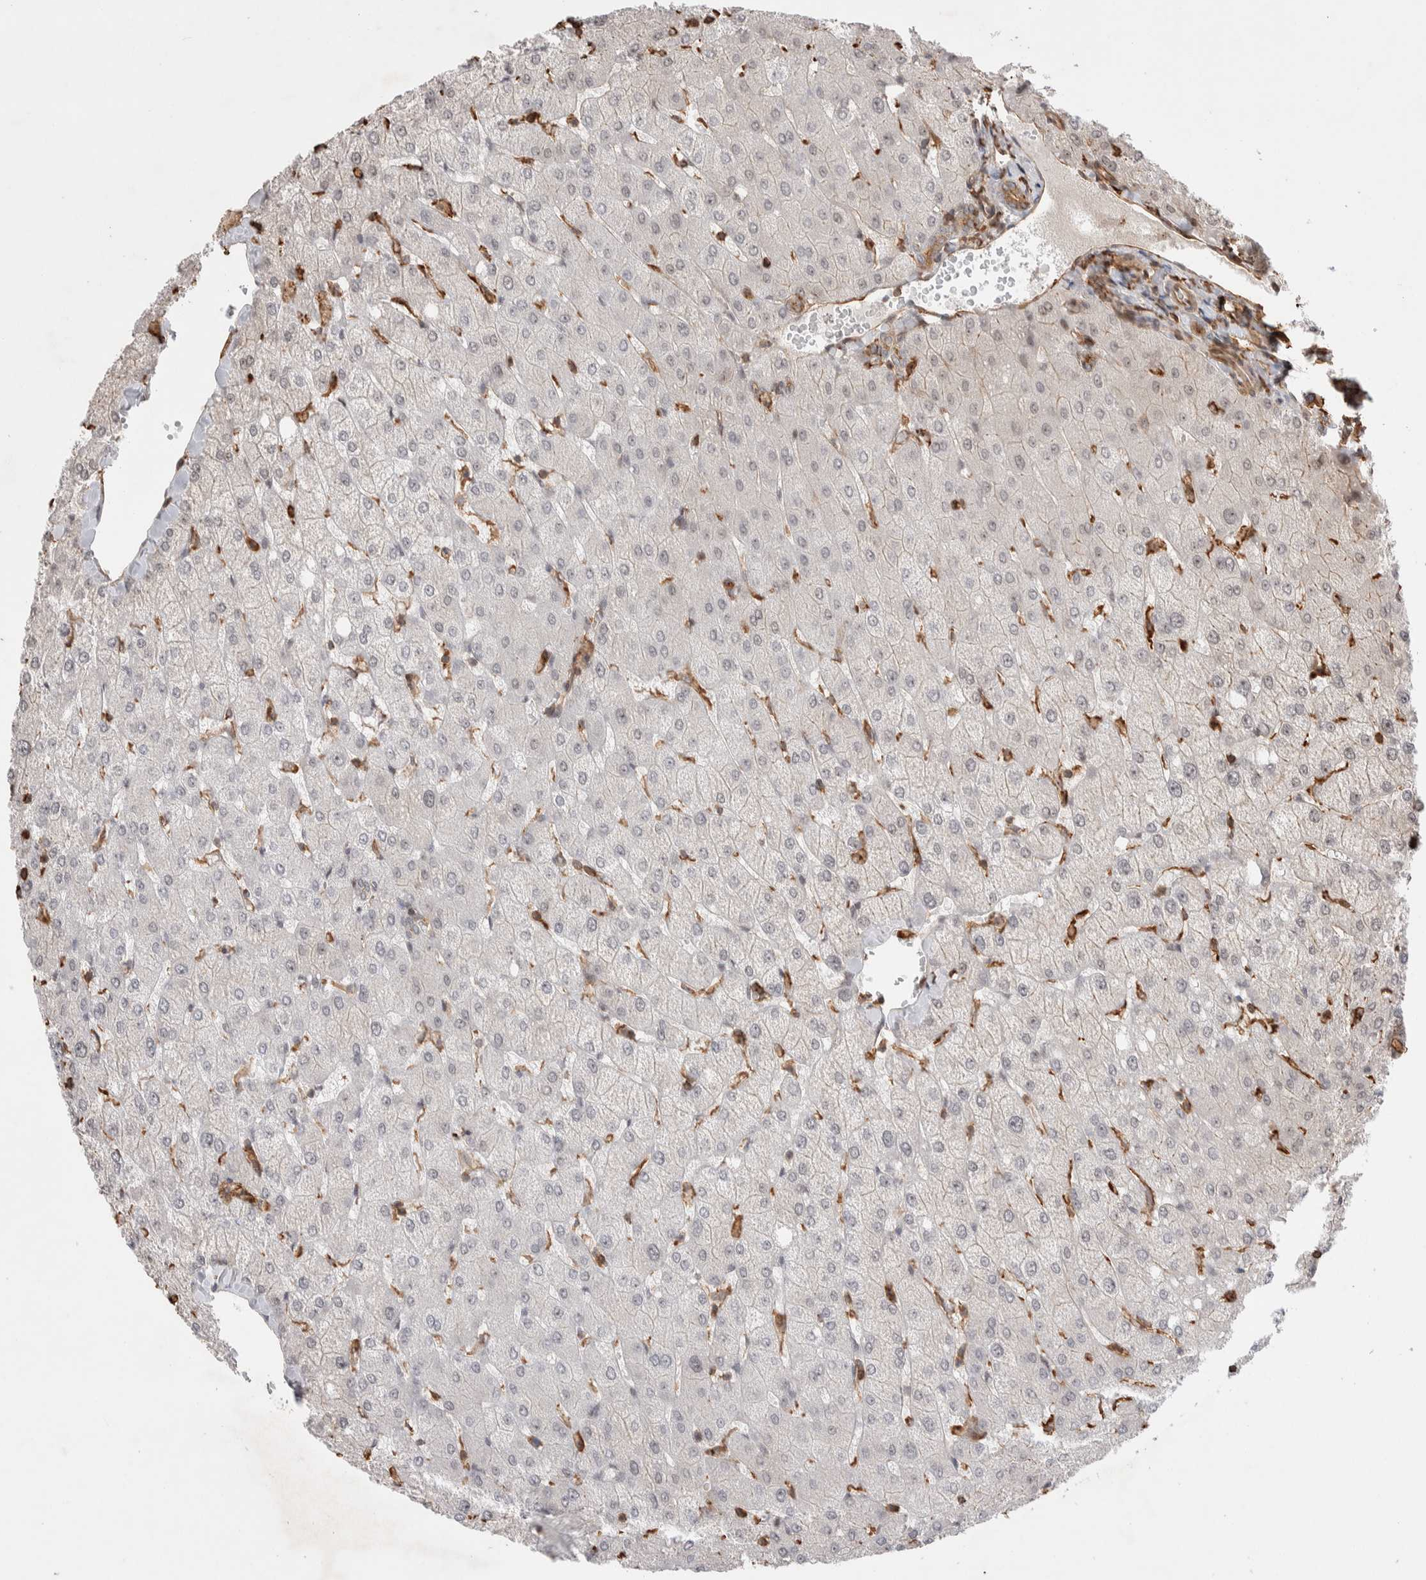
{"staining": {"intensity": "moderate", "quantity": ">75%", "location": "cytoplasmic/membranous"}, "tissue": "liver", "cell_type": "Cholangiocytes", "image_type": "normal", "snomed": [{"axis": "morphology", "description": "Normal tissue, NOS"}, {"axis": "topography", "description": "Liver"}], "caption": "Protein staining displays moderate cytoplasmic/membranous positivity in about >75% of cholangiocytes in normal liver. (Stains: DAB (3,3'-diaminobenzidine) in brown, nuclei in blue, Microscopy: brightfield microscopy at high magnification).", "gene": "ZNF704", "patient": {"sex": "female", "age": 54}}